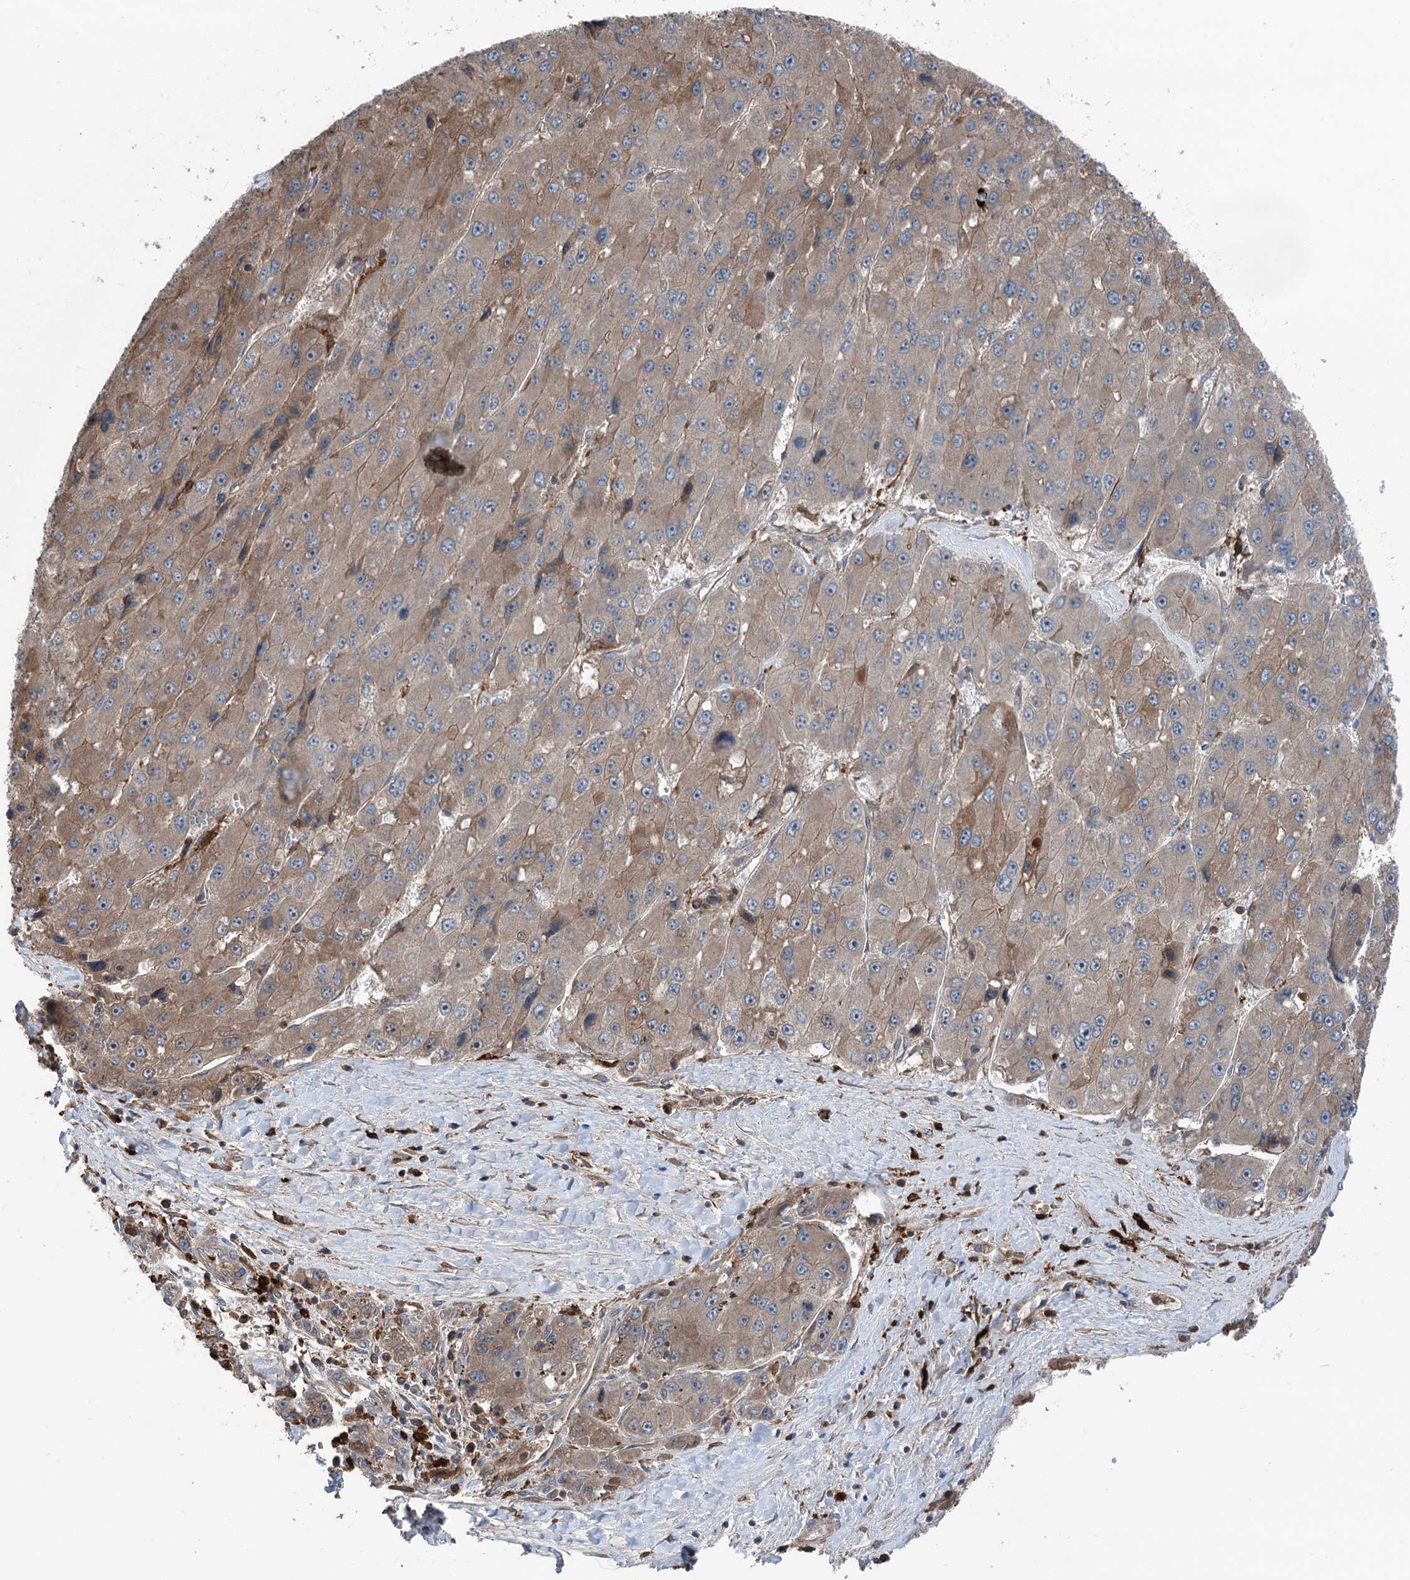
{"staining": {"intensity": "moderate", "quantity": ">75%", "location": "cytoplasmic/membranous"}, "tissue": "liver cancer", "cell_type": "Tumor cells", "image_type": "cancer", "snomed": [{"axis": "morphology", "description": "Carcinoma, Hepatocellular, NOS"}, {"axis": "topography", "description": "Liver"}], "caption": "Immunohistochemical staining of human hepatocellular carcinoma (liver) exhibits medium levels of moderate cytoplasmic/membranous protein staining in approximately >75% of tumor cells.", "gene": "PPP1R21", "patient": {"sex": "female", "age": 73}}